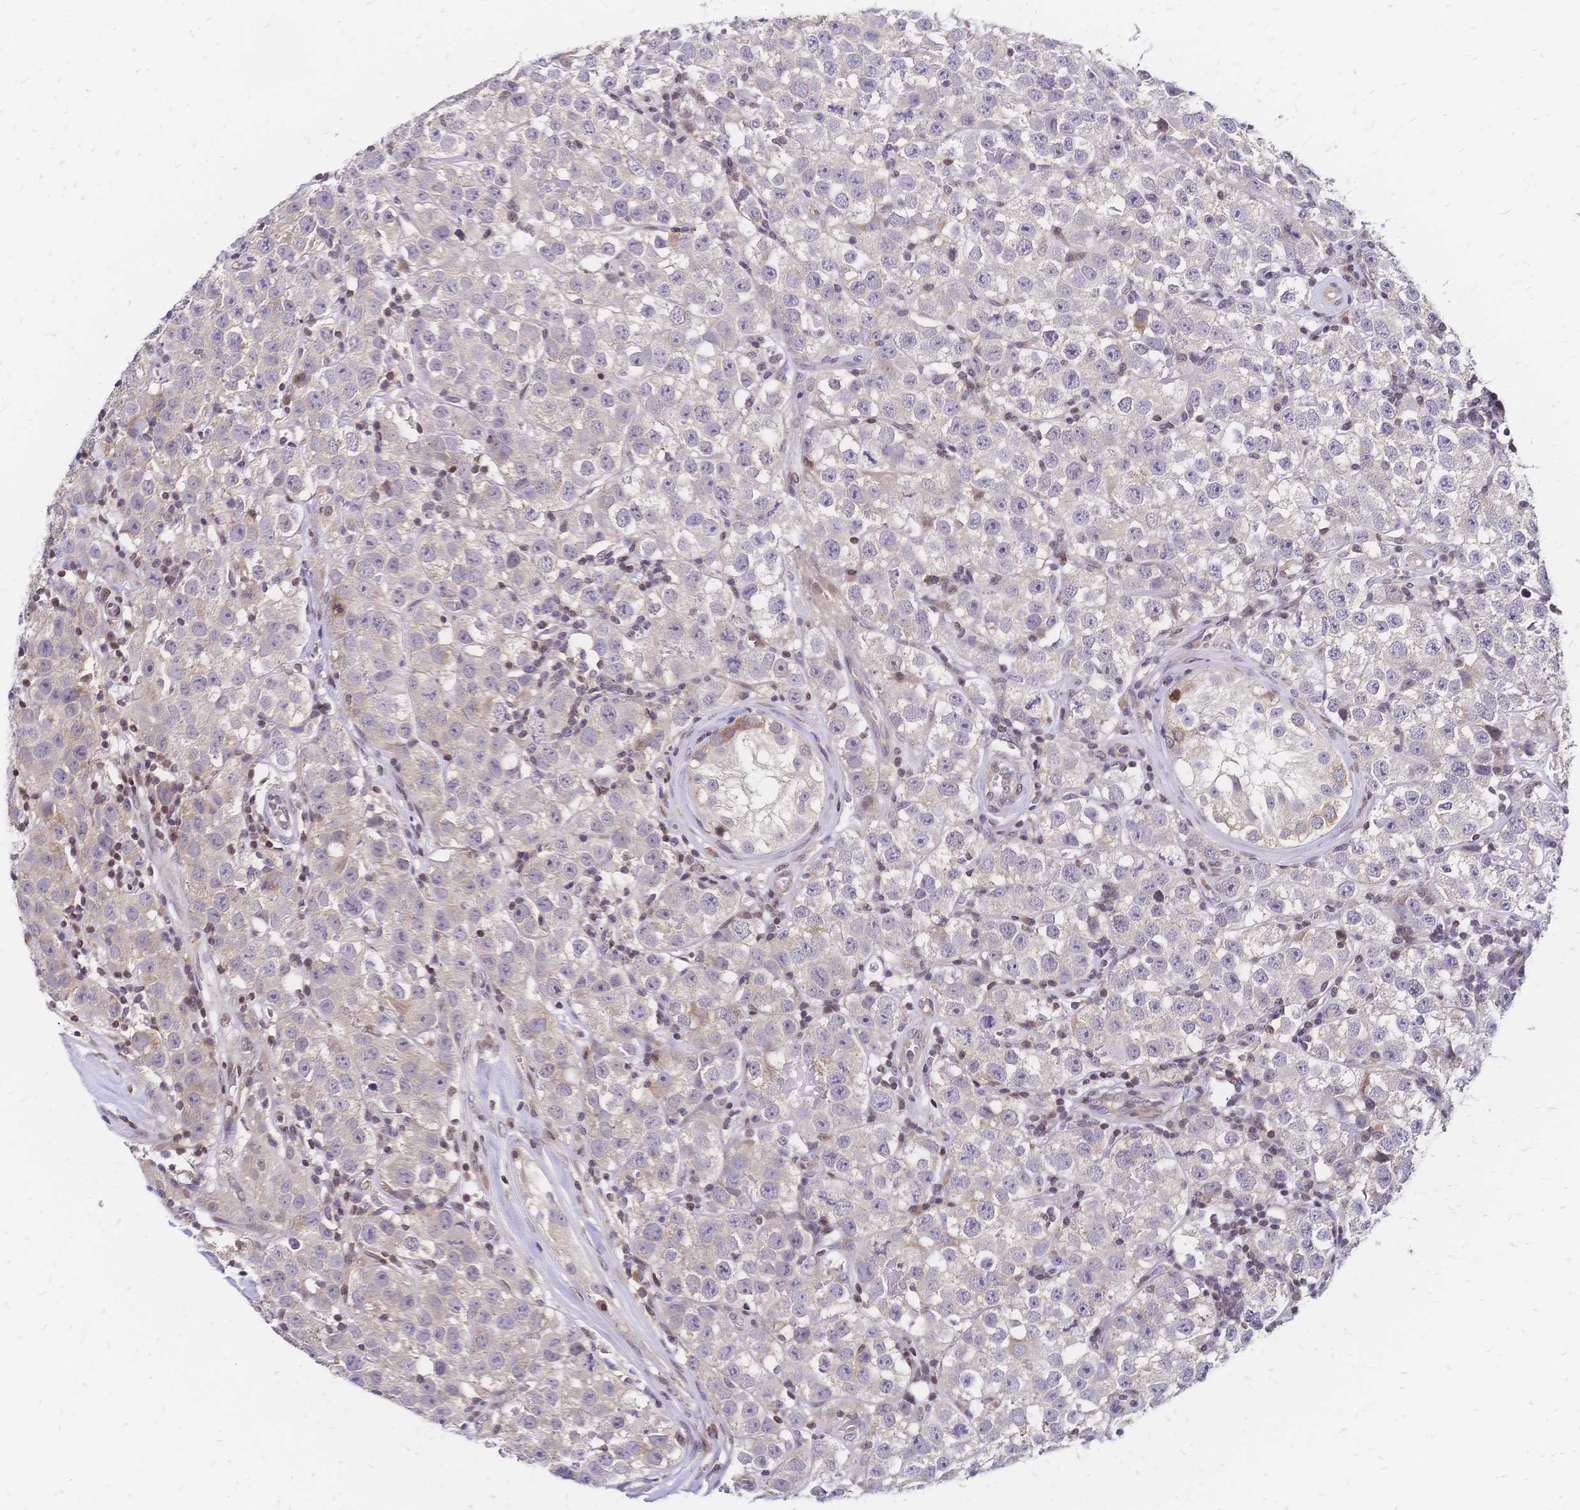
{"staining": {"intensity": "negative", "quantity": "none", "location": "none"}, "tissue": "testis cancer", "cell_type": "Tumor cells", "image_type": "cancer", "snomed": [{"axis": "morphology", "description": "Seminoma, NOS"}, {"axis": "topography", "description": "Testis"}], "caption": "Immunohistochemistry of testis cancer shows no positivity in tumor cells.", "gene": "CBX7", "patient": {"sex": "male", "age": 34}}